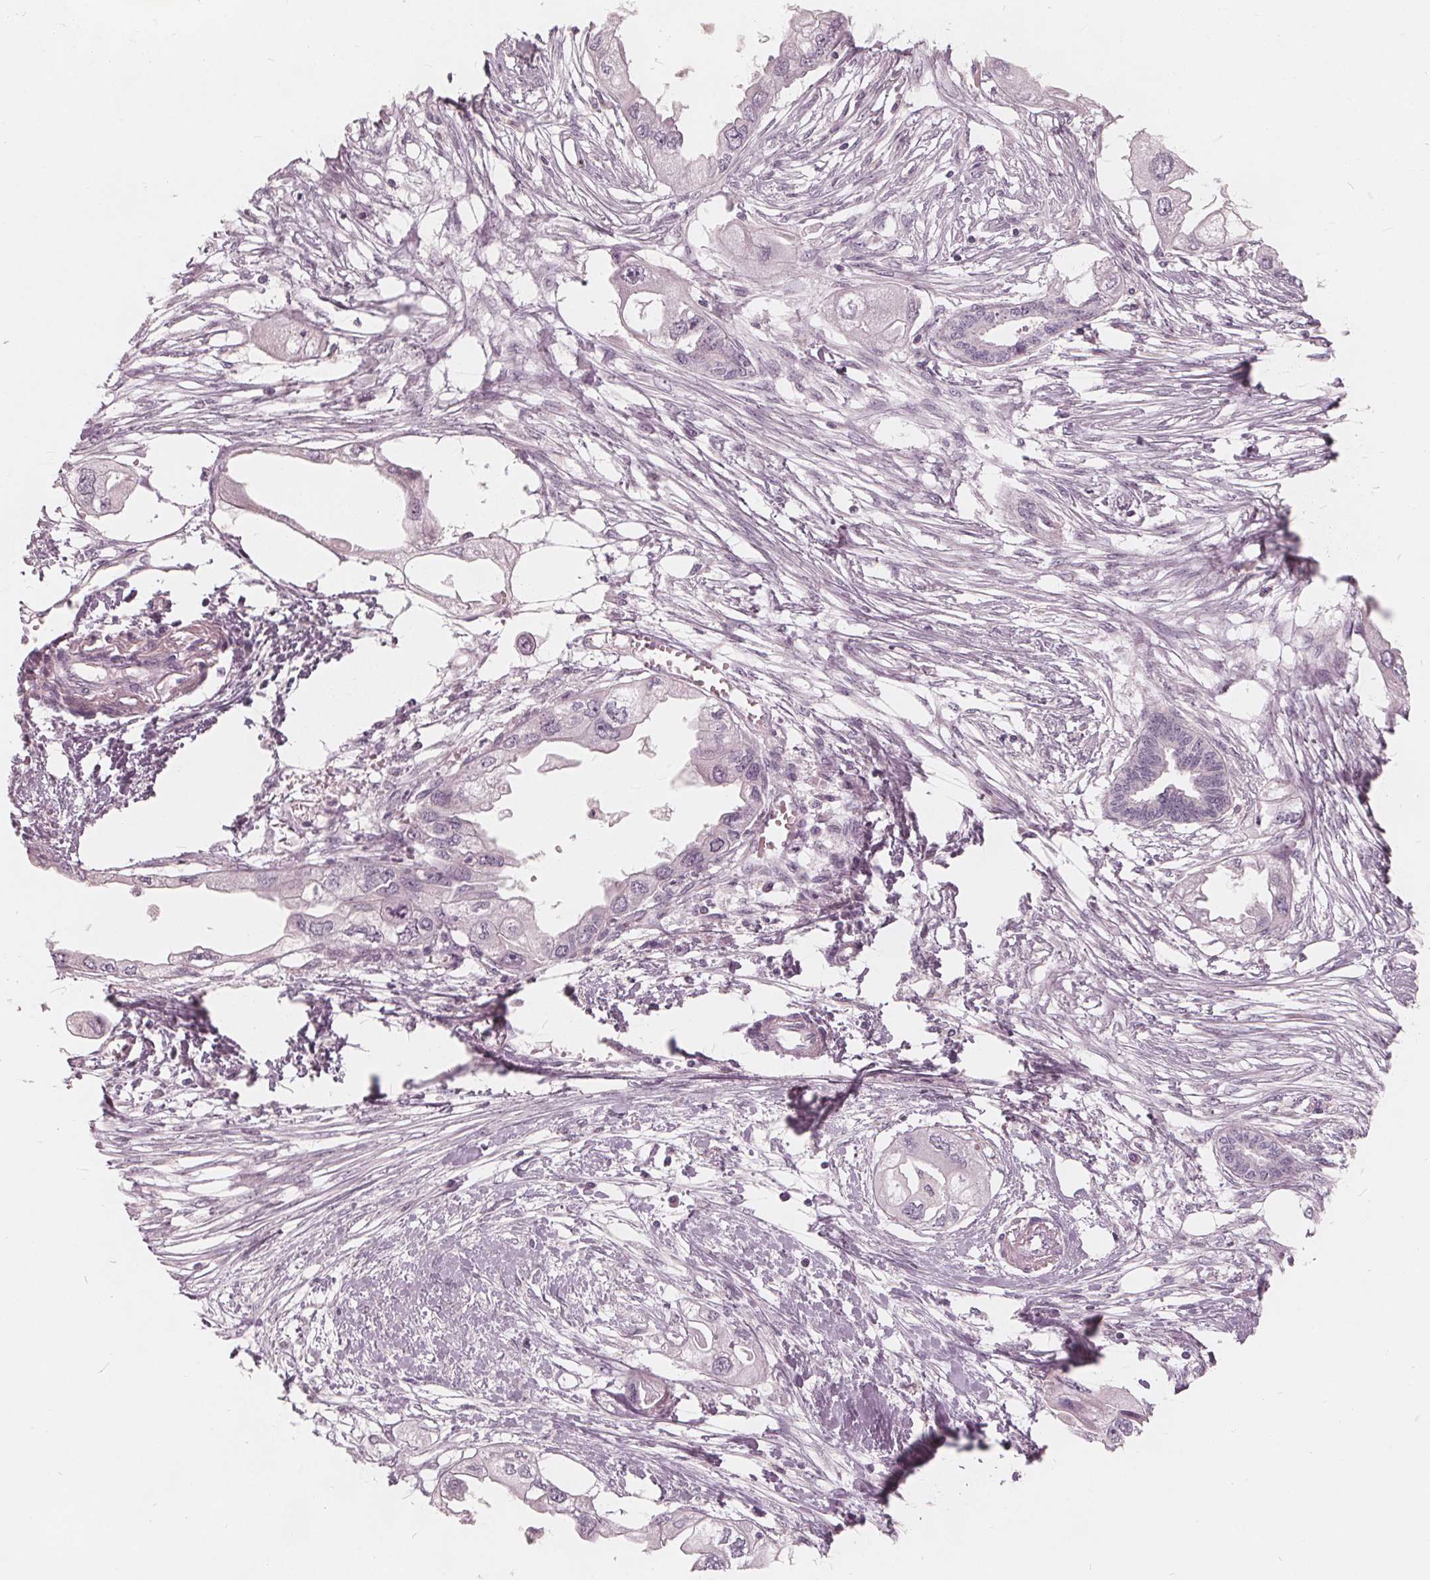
{"staining": {"intensity": "negative", "quantity": "none", "location": "none"}, "tissue": "endometrial cancer", "cell_type": "Tumor cells", "image_type": "cancer", "snomed": [{"axis": "morphology", "description": "Adenocarcinoma, NOS"}, {"axis": "morphology", "description": "Adenocarcinoma, metastatic, NOS"}, {"axis": "topography", "description": "Adipose tissue"}, {"axis": "topography", "description": "Endometrium"}], "caption": "Immunohistochemistry (IHC) photomicrograph of human adenocarcinoma (endometrial) stained for a protein (brown), which exhibits no positivity in tumor cells. (IHC, brightfield microscopy, high magnification).", "gene": "SAT2", "patient": {"sex": "female", "age": 67}}